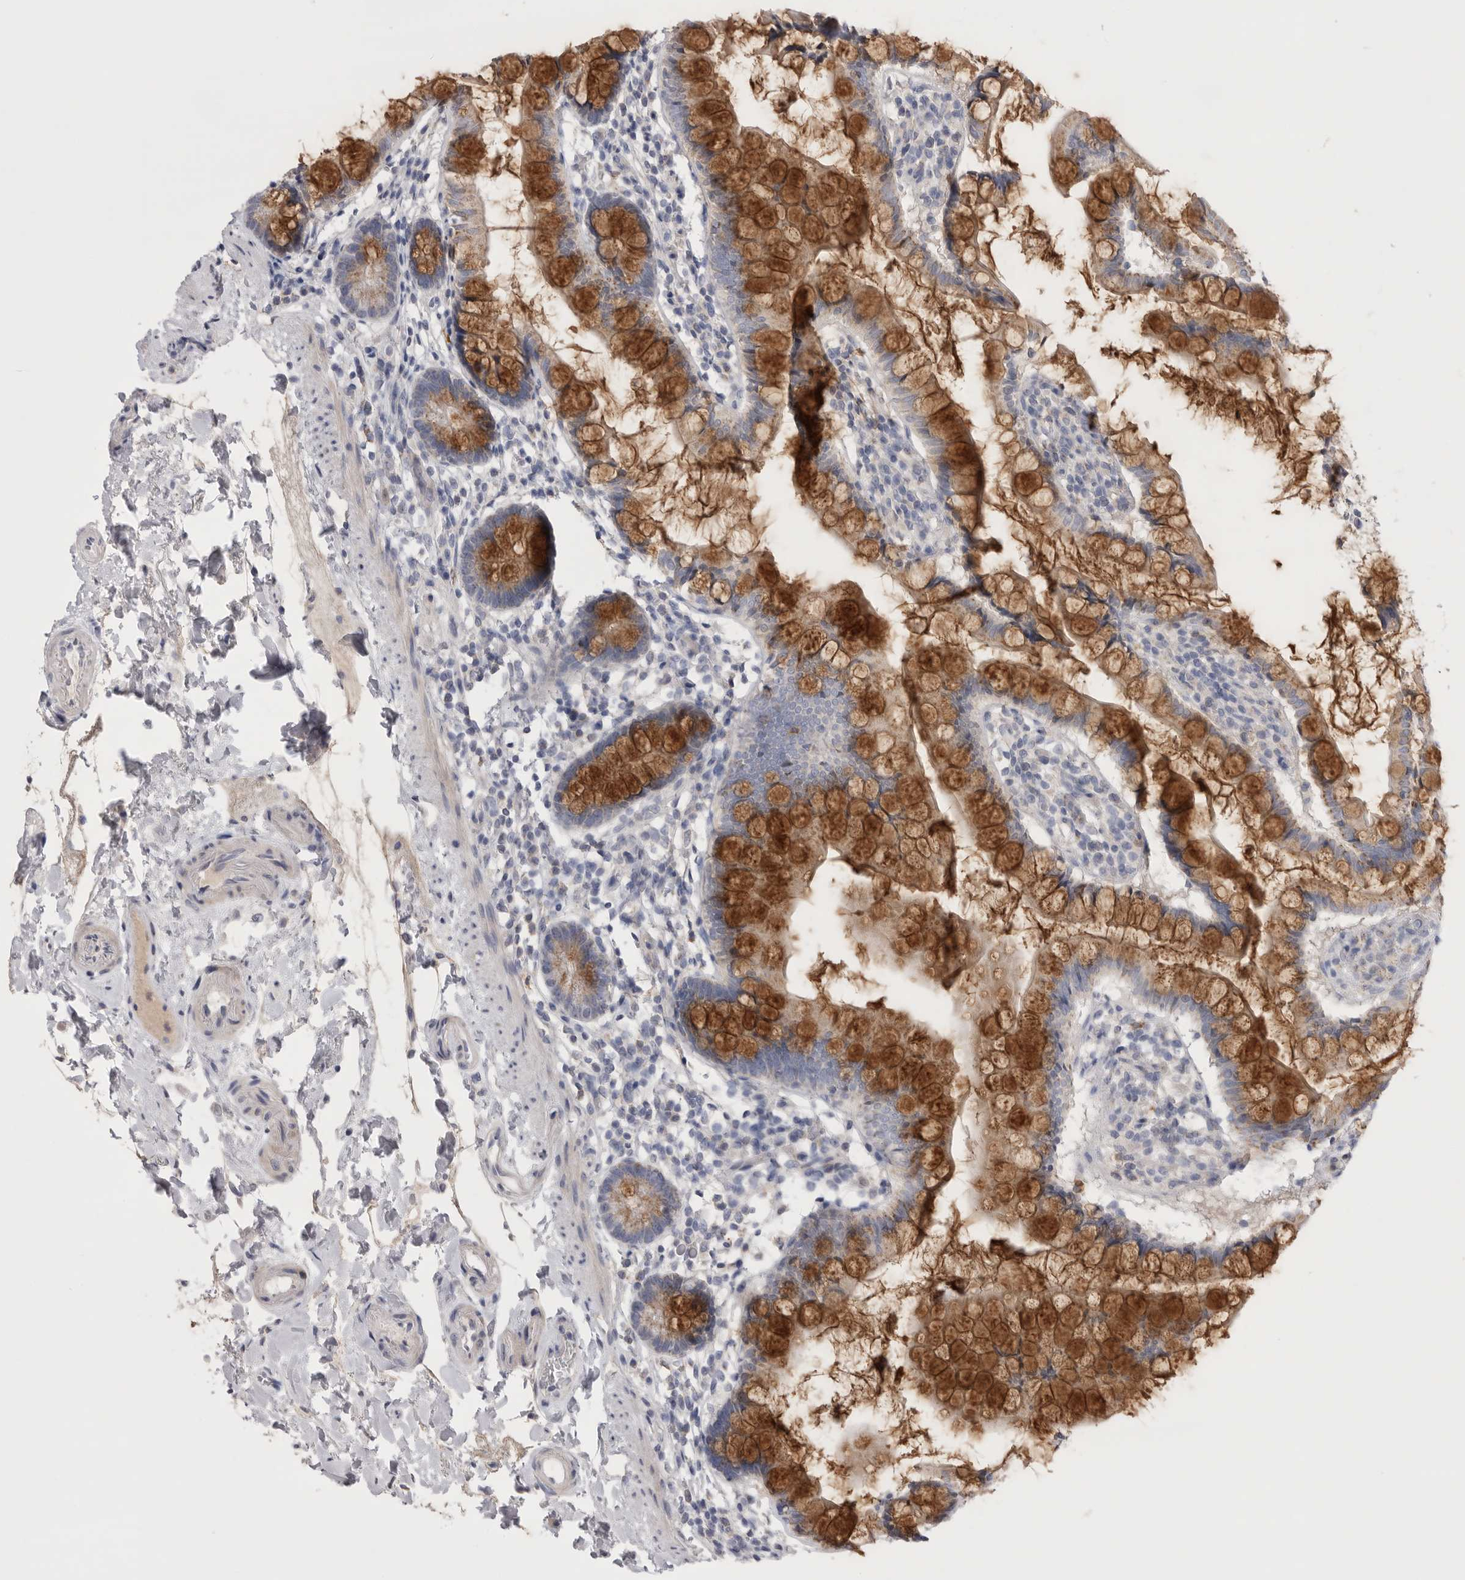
{"staining": {"intensity": "moderate", "quantity": ">75%", "location": "cytoplasmic/membranous"}, "tissue": "small intestine", "cell_type": "Glandular cells", "image_type": "normal", "snomed": [{"axis": "morphology", "description": "Normal tissue, NOS"}, {"axis": "topography", "description": "Small intestine"}], "caption": "Immunohistochemistry (IHC) photomicrograph of unremarkable small intestine: human small intestine stained using immunohistochemistry shows medium levels of moderate protein expression localized specifically in the cytoplasmic/membranous of glandular cells, appearing as a cytoplasmic/membranous brown color.", "gene": "CCDC126", "patient": {"sex": "female", "age": 84}}